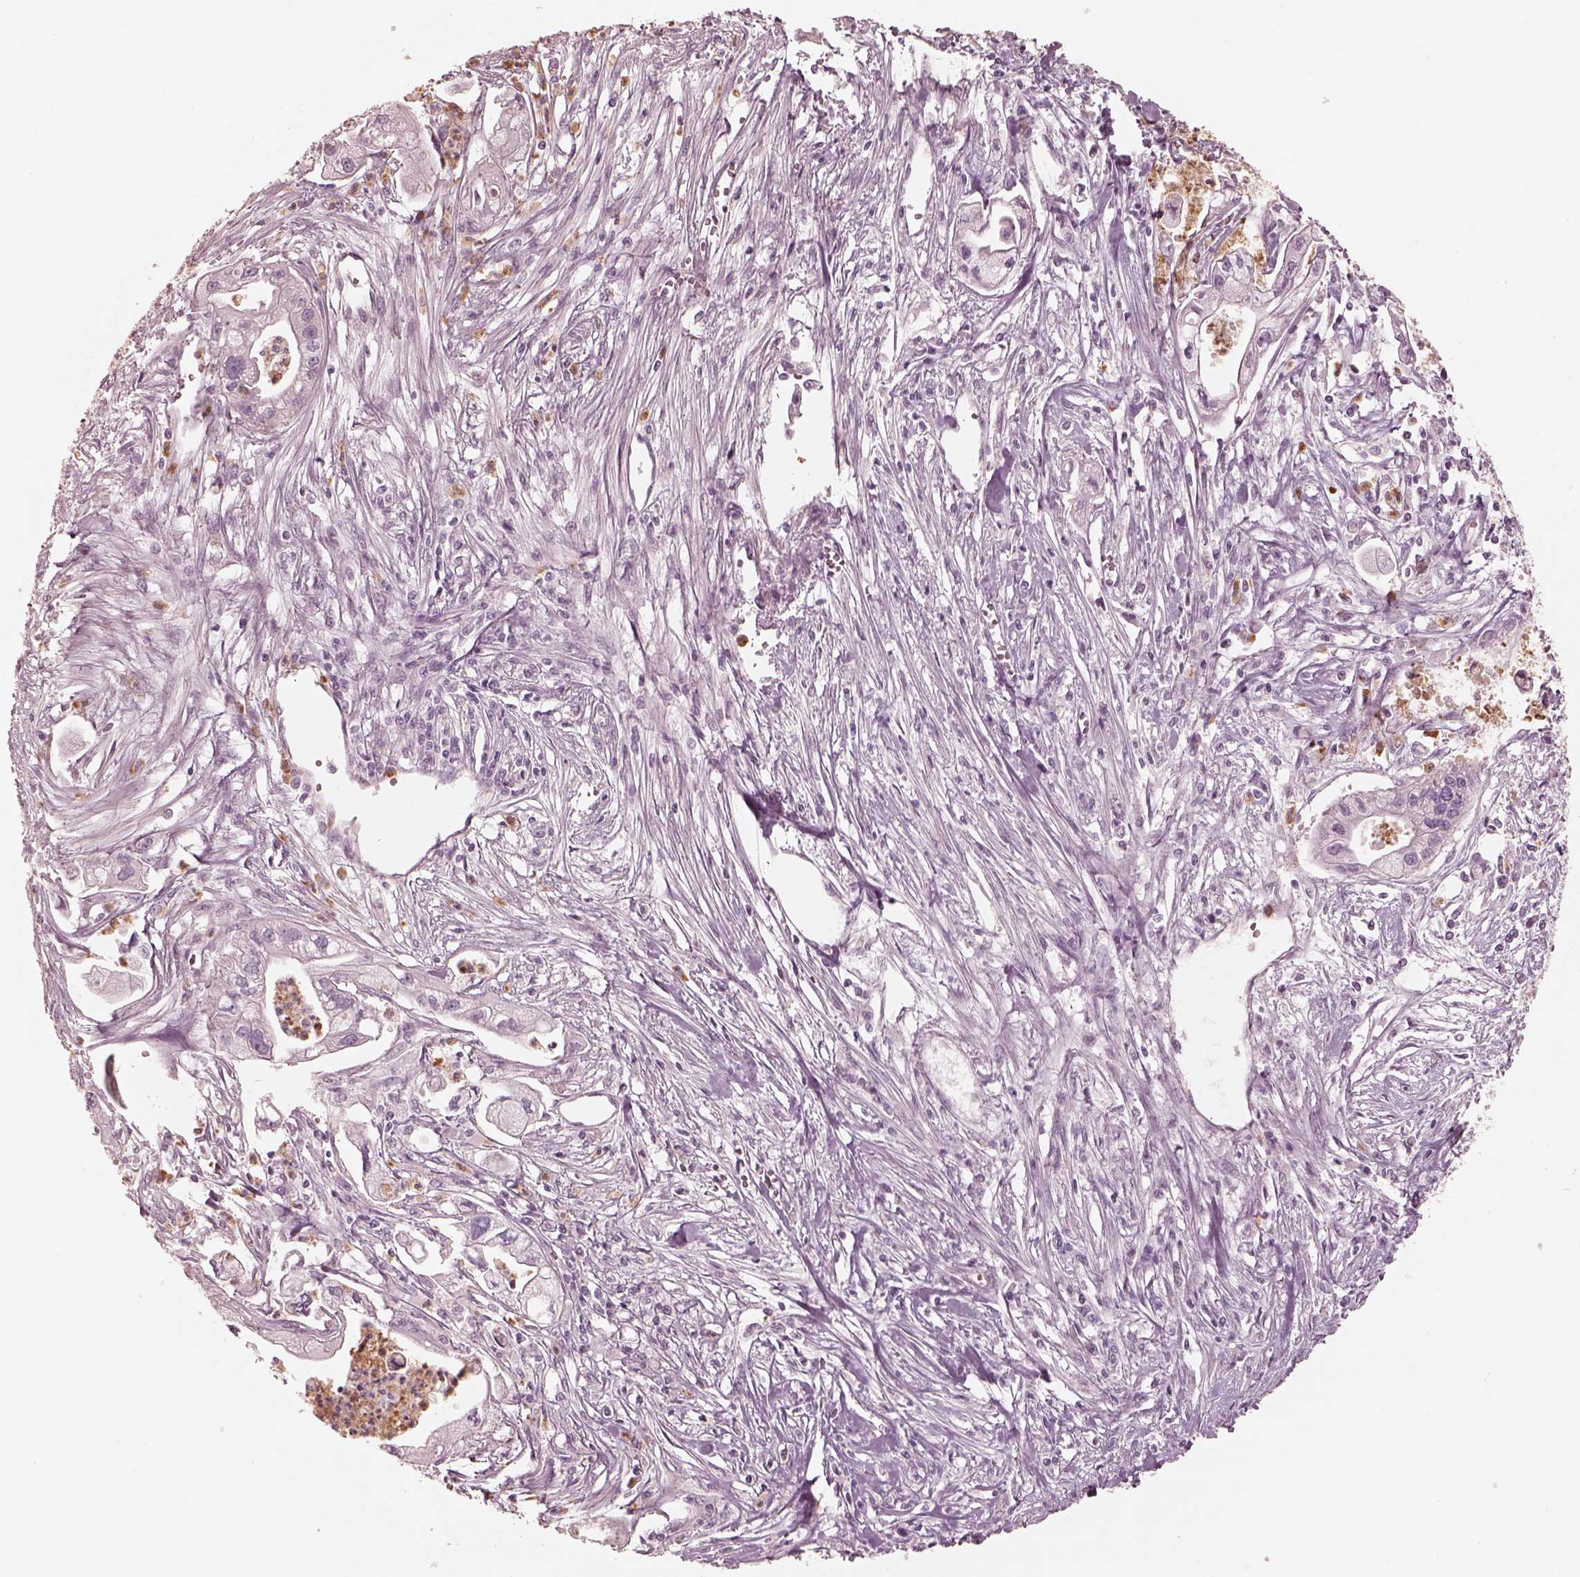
{"staining": {"intensity": "negative", "quantity": "none", "location": "none"}, "tissue": "pancreatic cancer", "cell_type": "Tumor cells", "image_type": "cancer", "snomed": [{"axis": "morphology", "description": "Adenocarcinoma, NOS"}, {"axis": "topography", "description": "Pancreas"}], "caption": "High magnification brightfield microscopy of pancreatic adenocarcinoma stained with DAB (brown) and counterstained with hematoxylin (blue): tumor cells show no significant positivity.", "gene": "GPRIN1", "patient": {"sex": "male", "age": 70}}